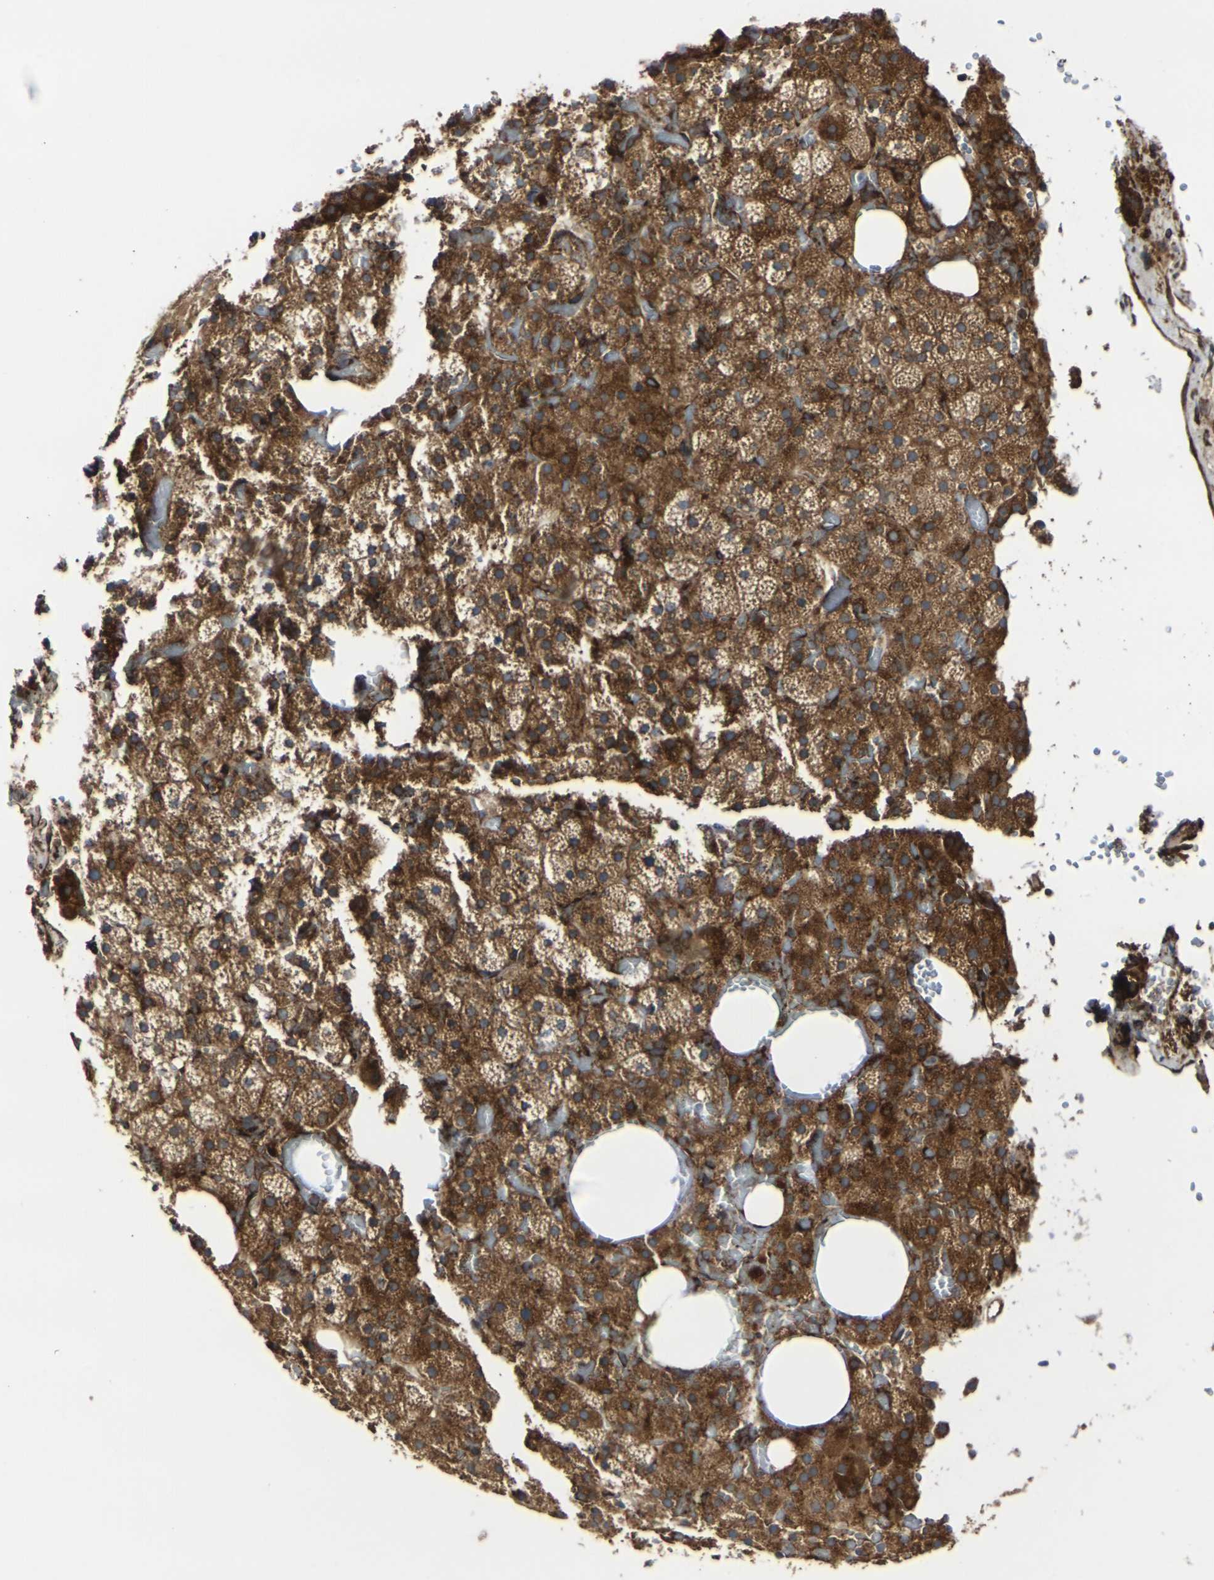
{"staining": {"intensity": "moderate", "quantity": ">75%", "location": "cytoplasmic/membranous"}, "tissue": "adrenal gland", "cell_type": "Glandular cells", "image_type": "normal", "snomed": [{"axis": "morphology", "description": "Normal tissue, NOS"}, {"axis": "topography", "description": "Adrenal gland"}], "caption": "Protein expression analysis of benign human adrenal gland reveals moderate cytoplasmic/membranous staining in approximately >75% of glandular cells.", "gene": "MARCHF2", "patient": {"sex": "female", "age": 59}}